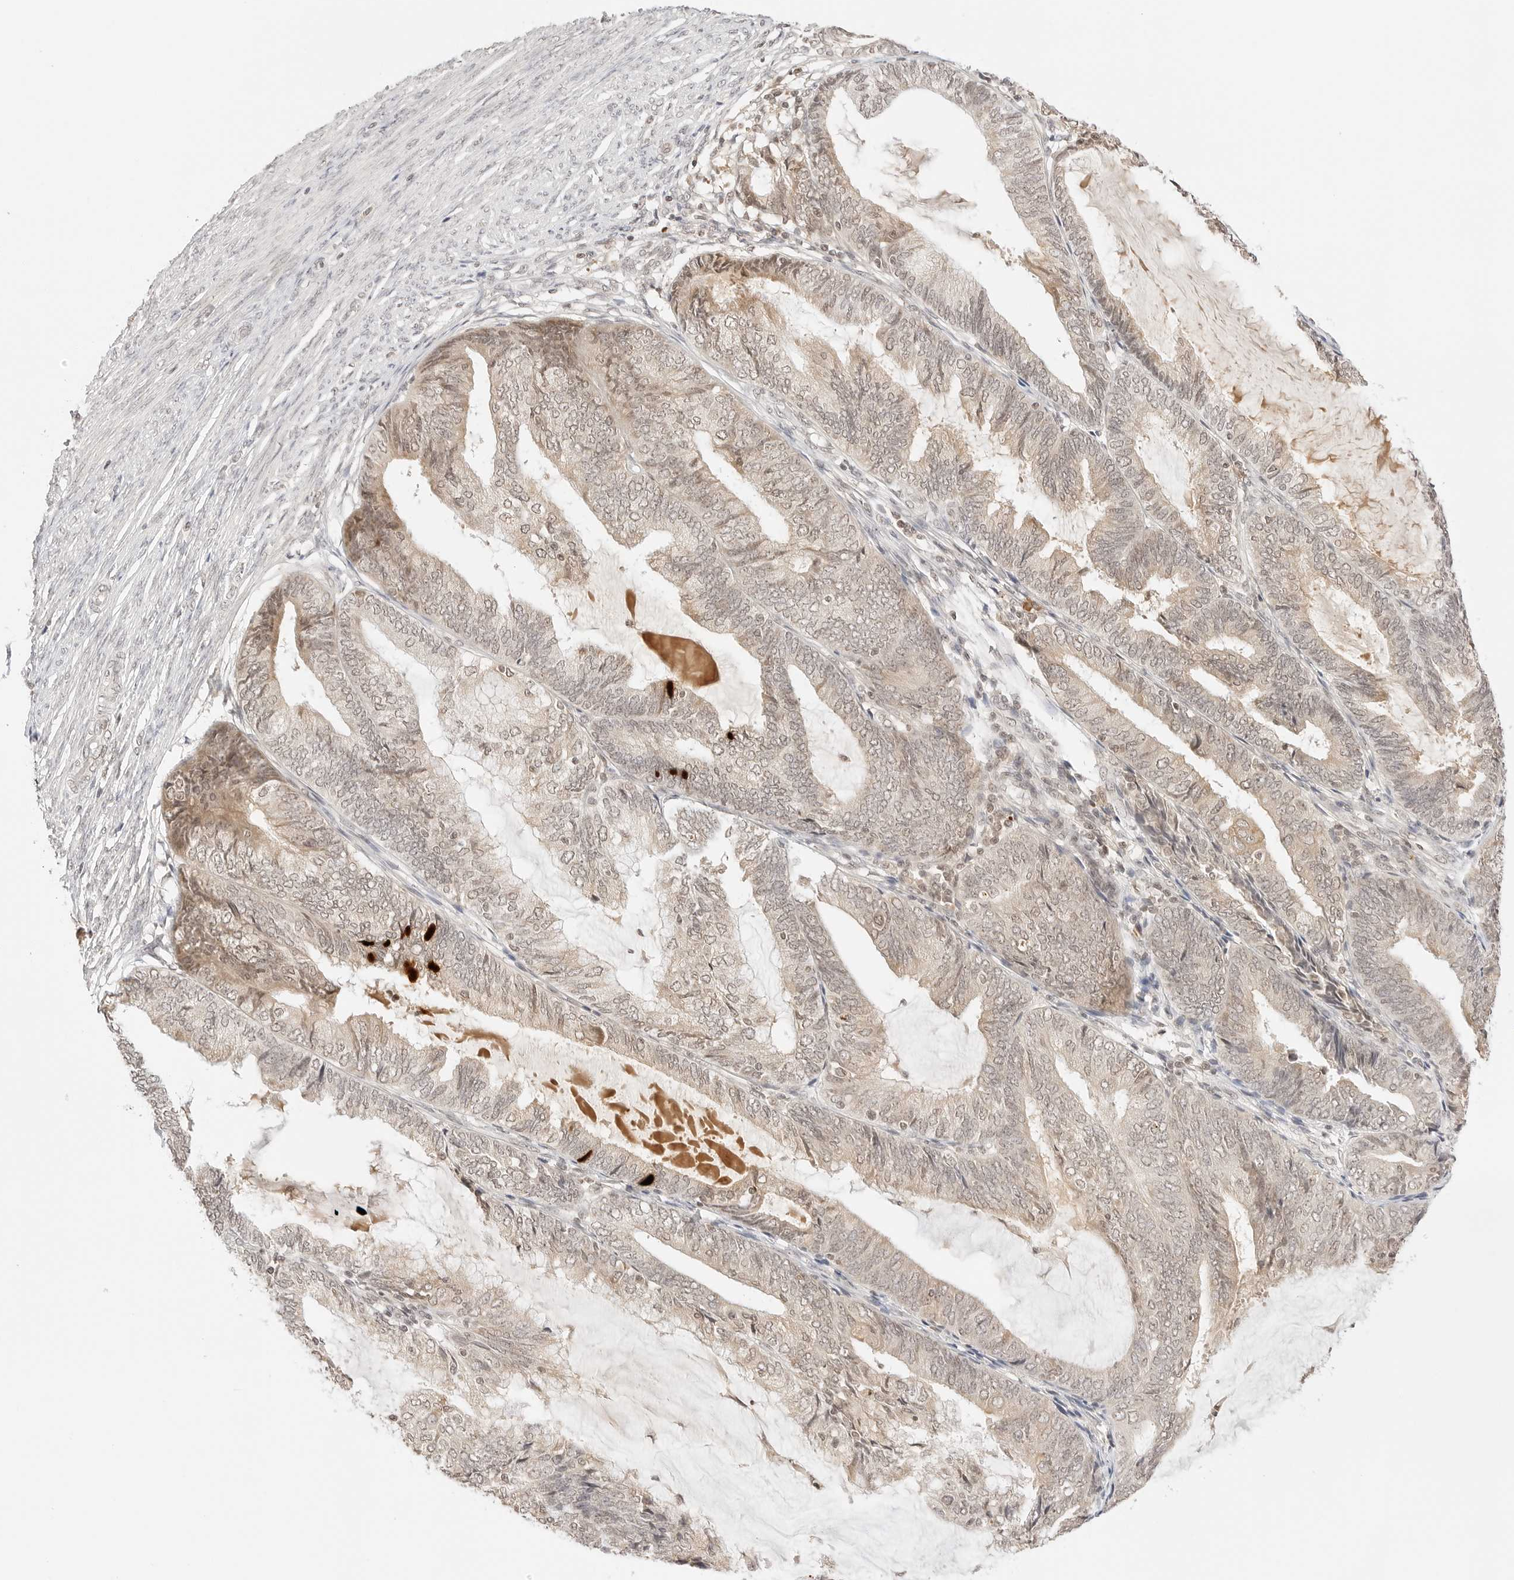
{"staining": {"intensity": "weak", "quantity": ">75%", "location": "cytoplasmic/membranous,nuclear"}, "tissue": "endometrial cancer", "cell_type": "Tumor cells", "image_type": "cancer", "snomed": [{"axis": "morphology", "description": "Adenocarcinoma, NOS"}, {"axis": "topography", "description": "Endometrium"}], "caption": "High-power microscopy captured an immunohistochemistry (IHC) image of adenocarcinoma (endometrial), revealing weak cytoplasmic/membranous and nuclear positivity in approximately >75% of tumor cells. Immunohistochemistry stains the protein in brown and the nuclei are stained blue.", "gene": "SEPTIN4", "patient": {"sex": "female", "age": 81}}